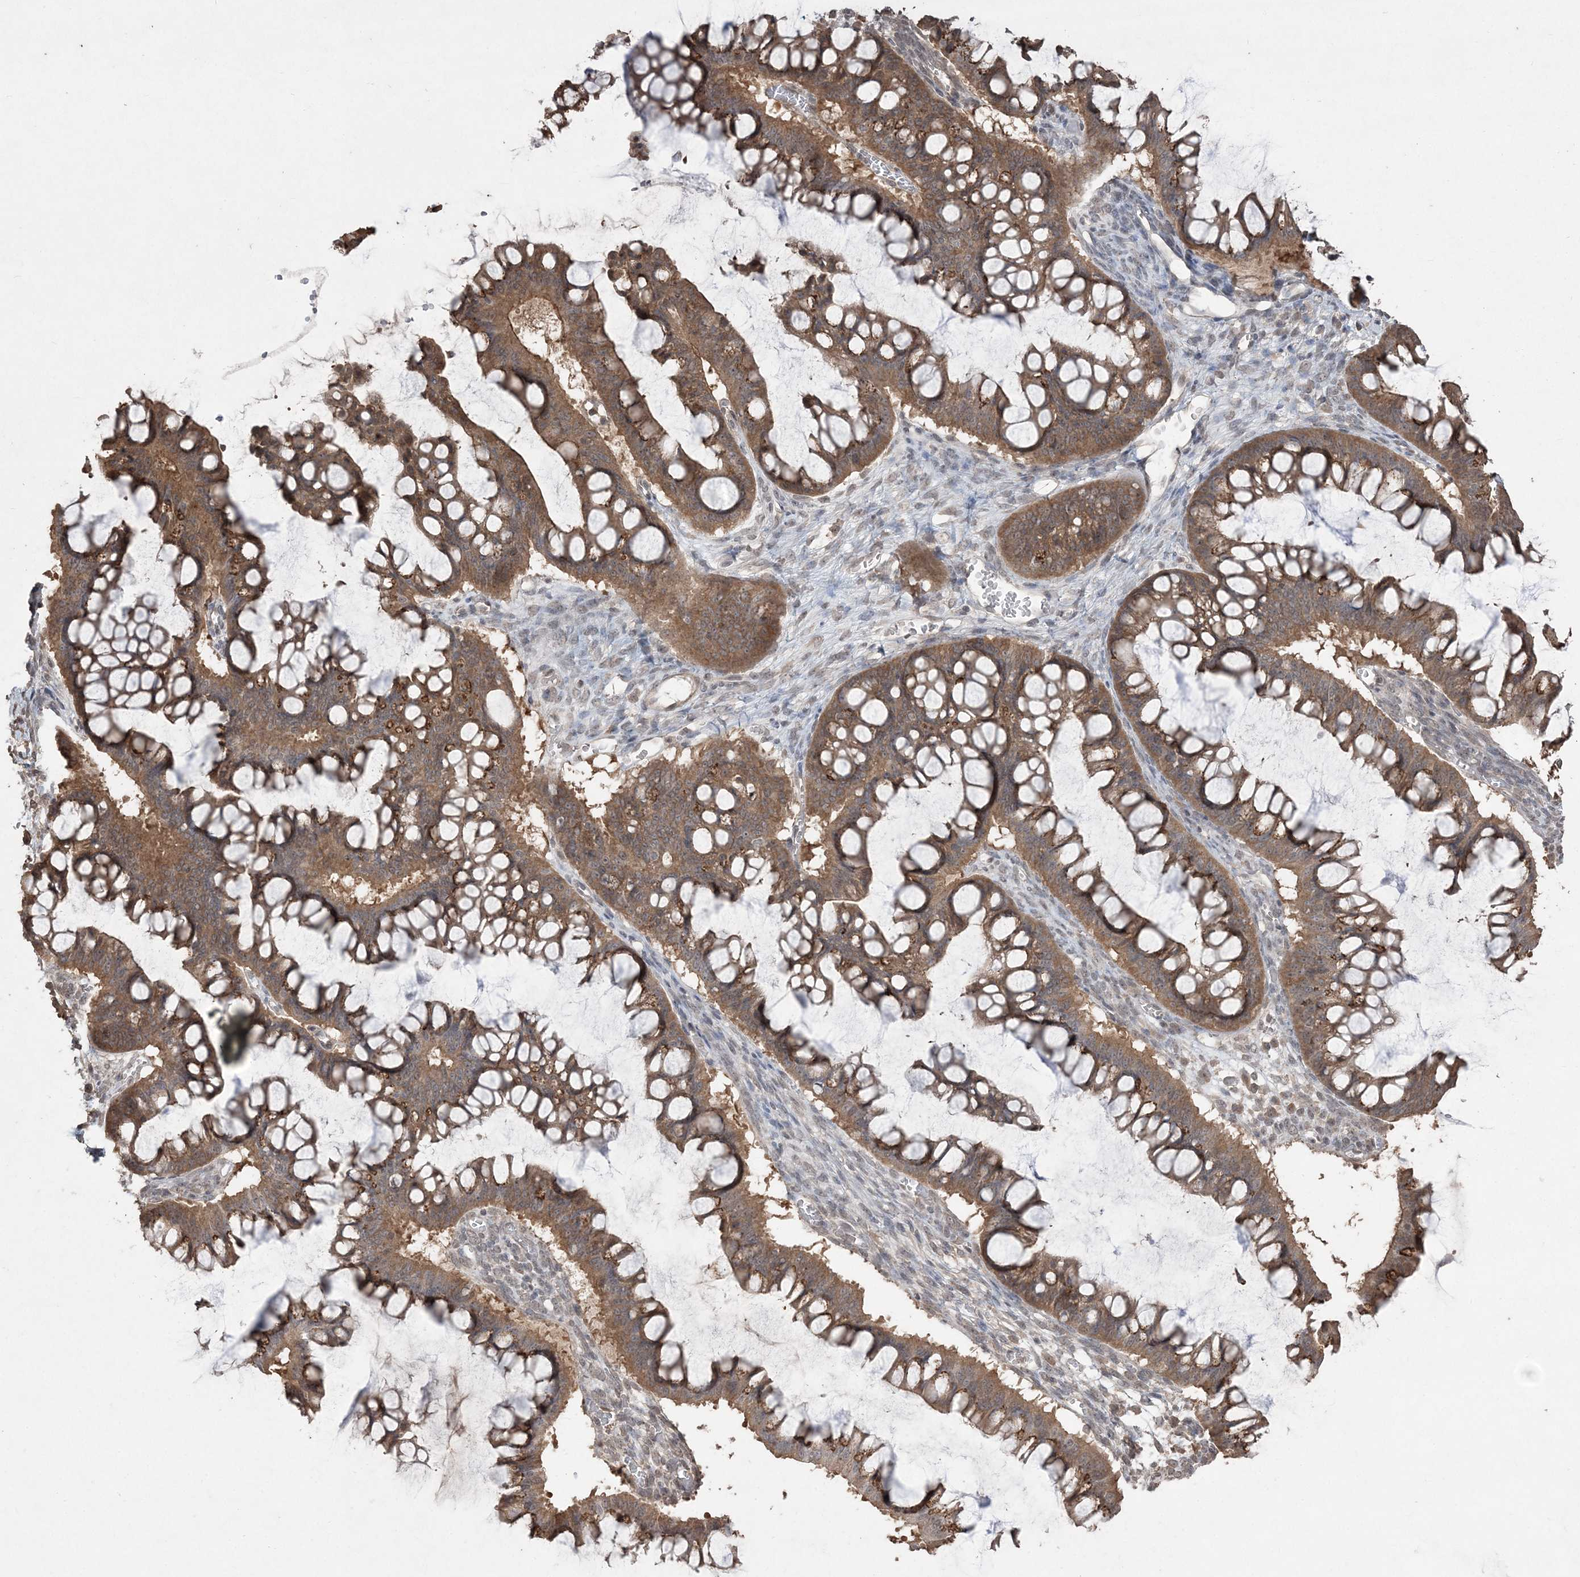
{"staining": {"intensity": "moderate", "quantity": ">75%", "location": "cytoplasmic/membranous"}, "tissue": "ovarian cancer", "cell_type": "Tumor cells", "image_type": "cancer", "snomed": [{"axis": "morphology", "description": "Cystadenocarcinoma, mucinous, NOS"}, {"axis": "topography", "description": "Ovary"}], "caption": "Immunohistochemistry image of neoplastic tissue: ovarian cancer (mucinous cystadenocarcinoma) stained using immunohistochemistry reveals medium levels of moderate protein expression localized specifically in the cytoplasmic/membranous of tumor cells, appearing as a cytoplasmic/membranous brown color.", "gene": "EHHADH", "patient": {"sex": "female", "age": 73}}